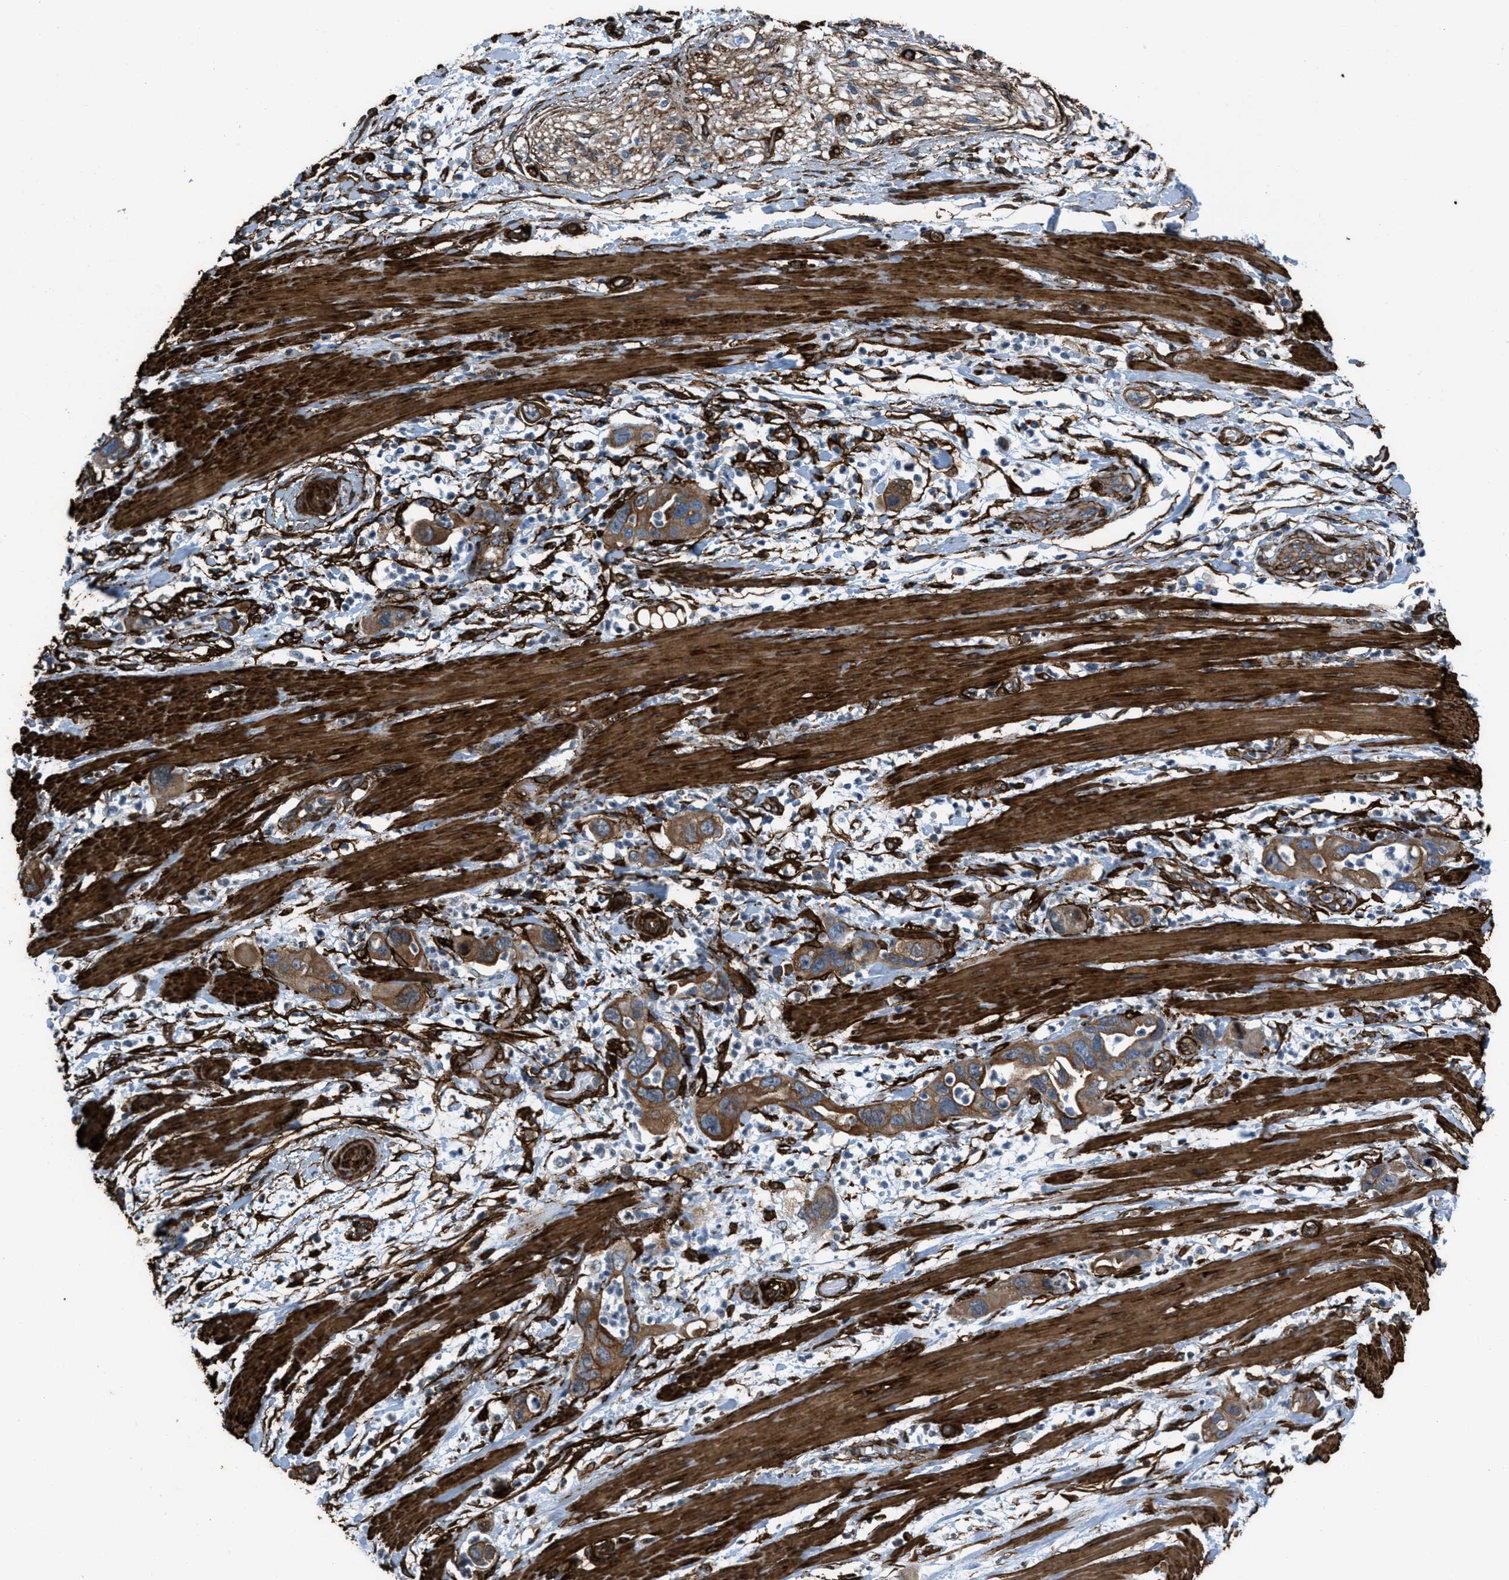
{"staining": {"intensity": "moderate", "quantity": ">75%", "location": "cytoplasmic/membranous"}, "tissue": "pancreatic cancer", "cell_type": "Tumor cells", "image_type": "cancer", "snomed": [{"axis": "morphology", "description": "Adenocarcinoma, NOS"}, {"axis": "topography", "description": "Pancreas"}], "caption": "Immunohistochemical staining of pancreatic cancer (adenocarcinoma) demonstrates medium levels of moderate cytoplasmic/membranous staining in approximately >75% of tumor cells. The protein of interest is shown in brown color, while the nuclei are stained blue.", "gene": "CALD1", "patient": {"sex": "female", "age": 71}}